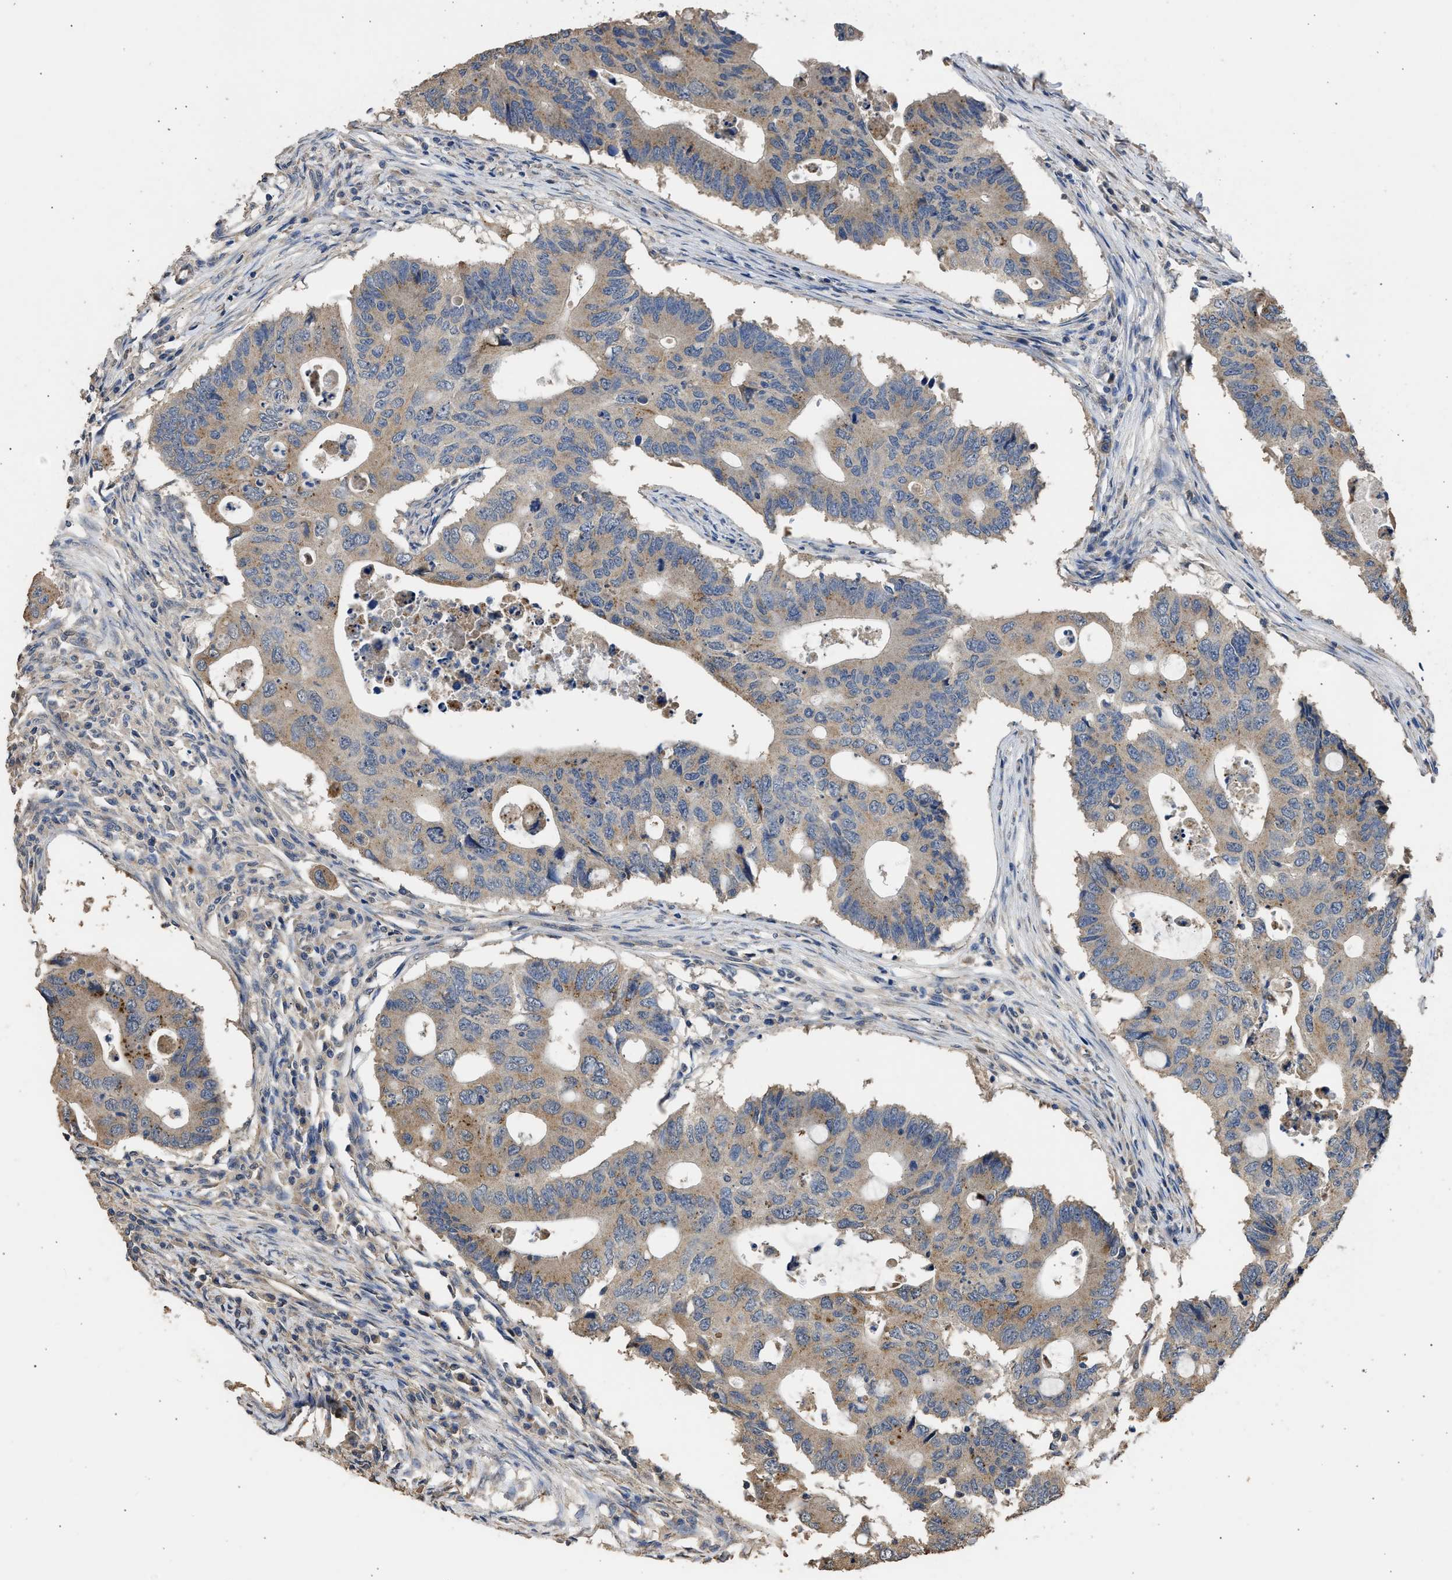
{"staining": {"intensity": "moderate", "quantity": ">75%", "location": "cytoplasmic/membranous"}, "tissue": "colorectal cancer", "cell_type": "Tumor cells", "image_type": "cancer", "snomed": [{"axis": "morphology", "description": "Adenocarcinoma, NOS"}, {"axis": "topography", "description": "Colon"}], "caption": "This photomicrograph displays immunohistochemistry (IHC) staining of colorectal cancer, with medium moderate cytoplasmic/membranous staining in about >75% of tumor cells.", "gene": "SPINT2", "patient": {"sex": "male", "age": 71}}